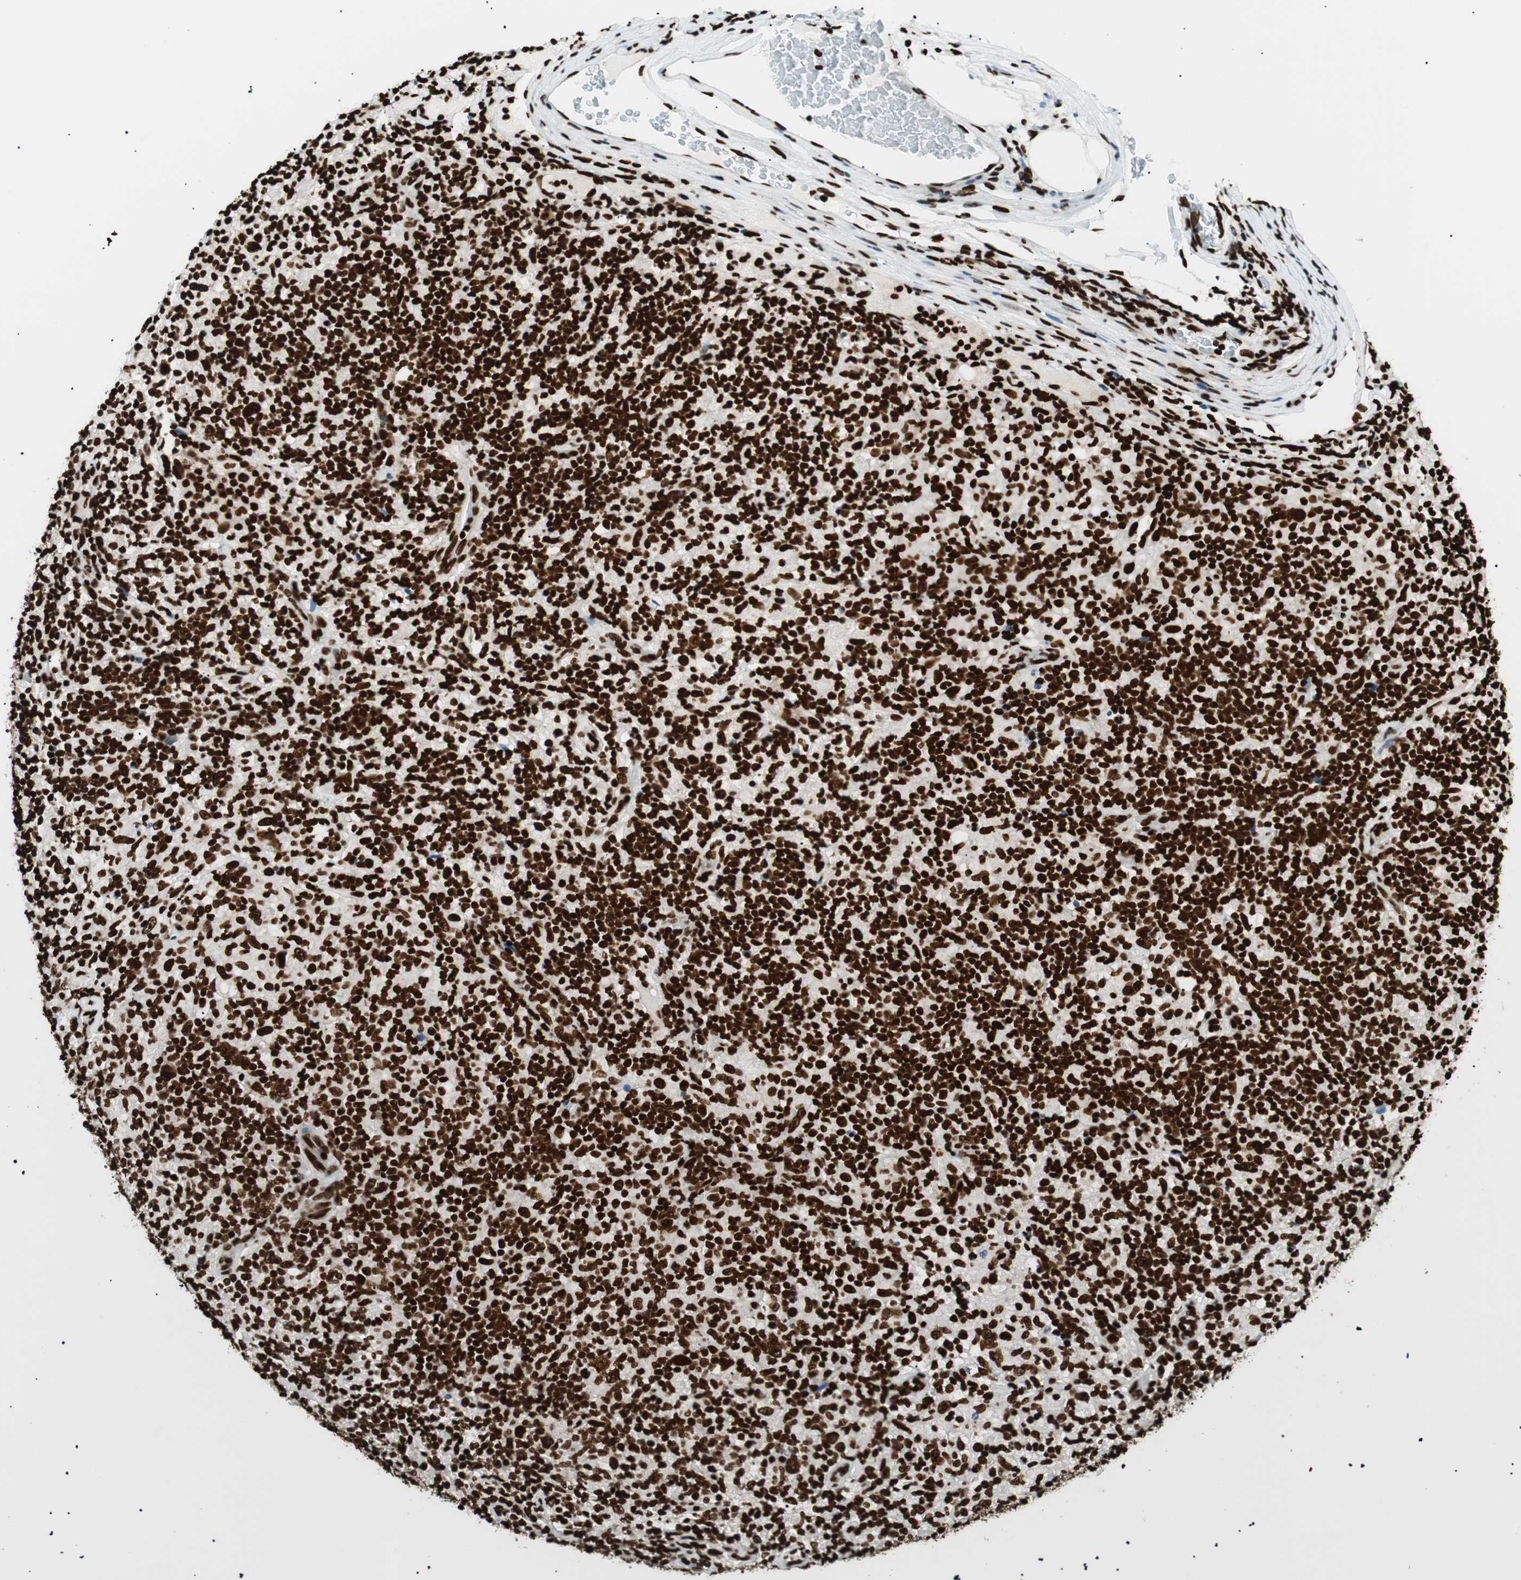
{"staining": {"intensity": "strong", "quantity": ">75%", "location": "nuclear"}, "tissue": "lymphoma", "cell_type": "Tumor cells", "image_type": "cancer", "snomed": [{"axis": "morphology", "description": "Hodgkin's disease, NOS"}, {"axis": "topography", "description": "Lymph node"}], "caption": "Protein staining of Hodgkin's disease tissue displays strong nuclear expression in approximately >75% of tumor cells. Ihc stains the protein of interest in brown and the nuclei are stained blue.", "gene": "EWSR1", "patient": {"sex": "male", "age": 70}}